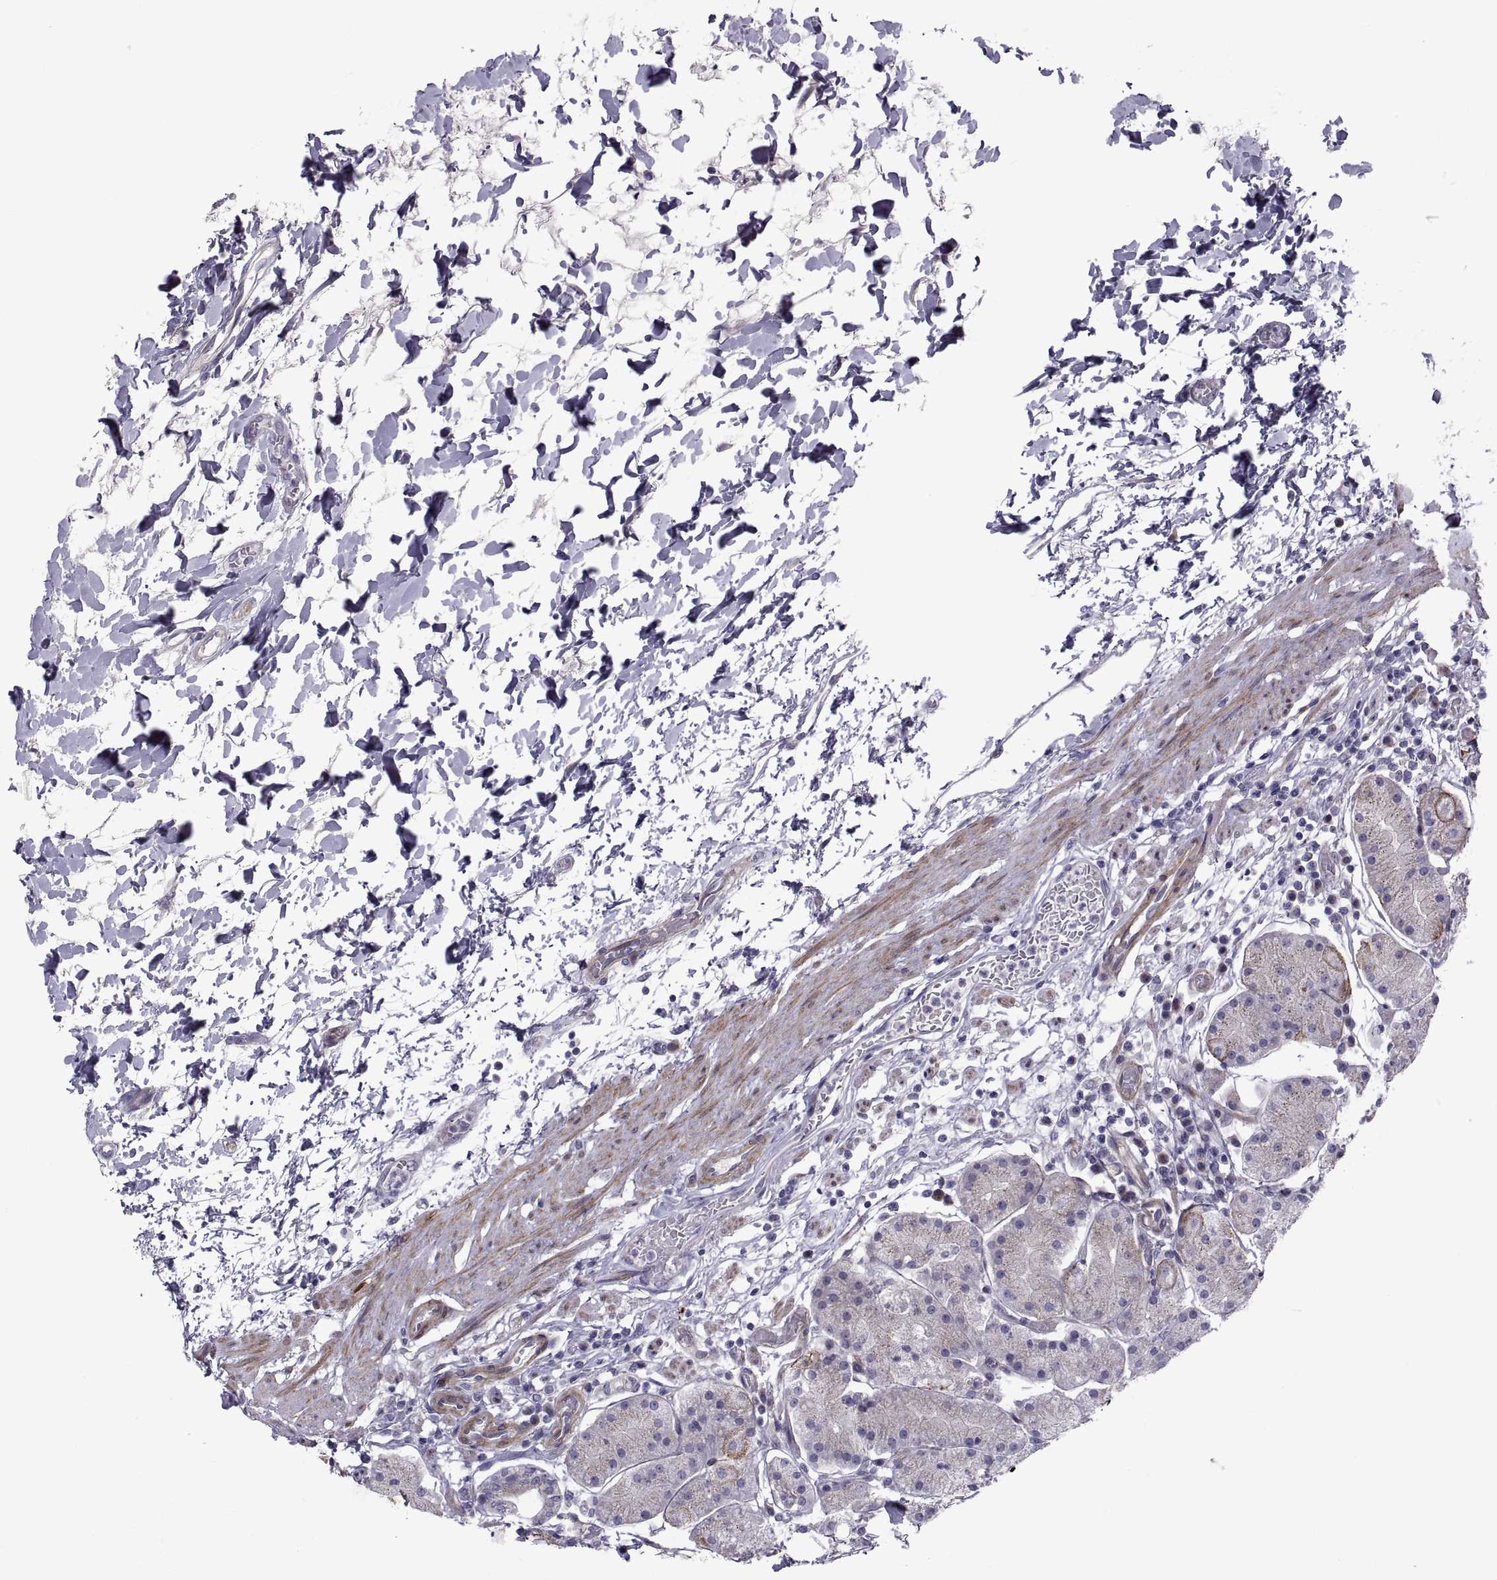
{"staining": {"intensity": "negative", "quantity": "none", "location": "none"}, "tissue": "stomach", "cell_type": "Glandular cells", "image_type": "normal", "snomed": [{"axis": "morphology", "description": "Normal tissue, NOS"}, {"axis": "topography", "description": "Stomach"}], "caption": "DAB (3,3'-diaminobenzidine) immunohistochemical staining of benign human stomach demonstrates no significant staining in glandular cells.", "gene": "TMEM158", "patient": {"sex": "male", "age": 54}}